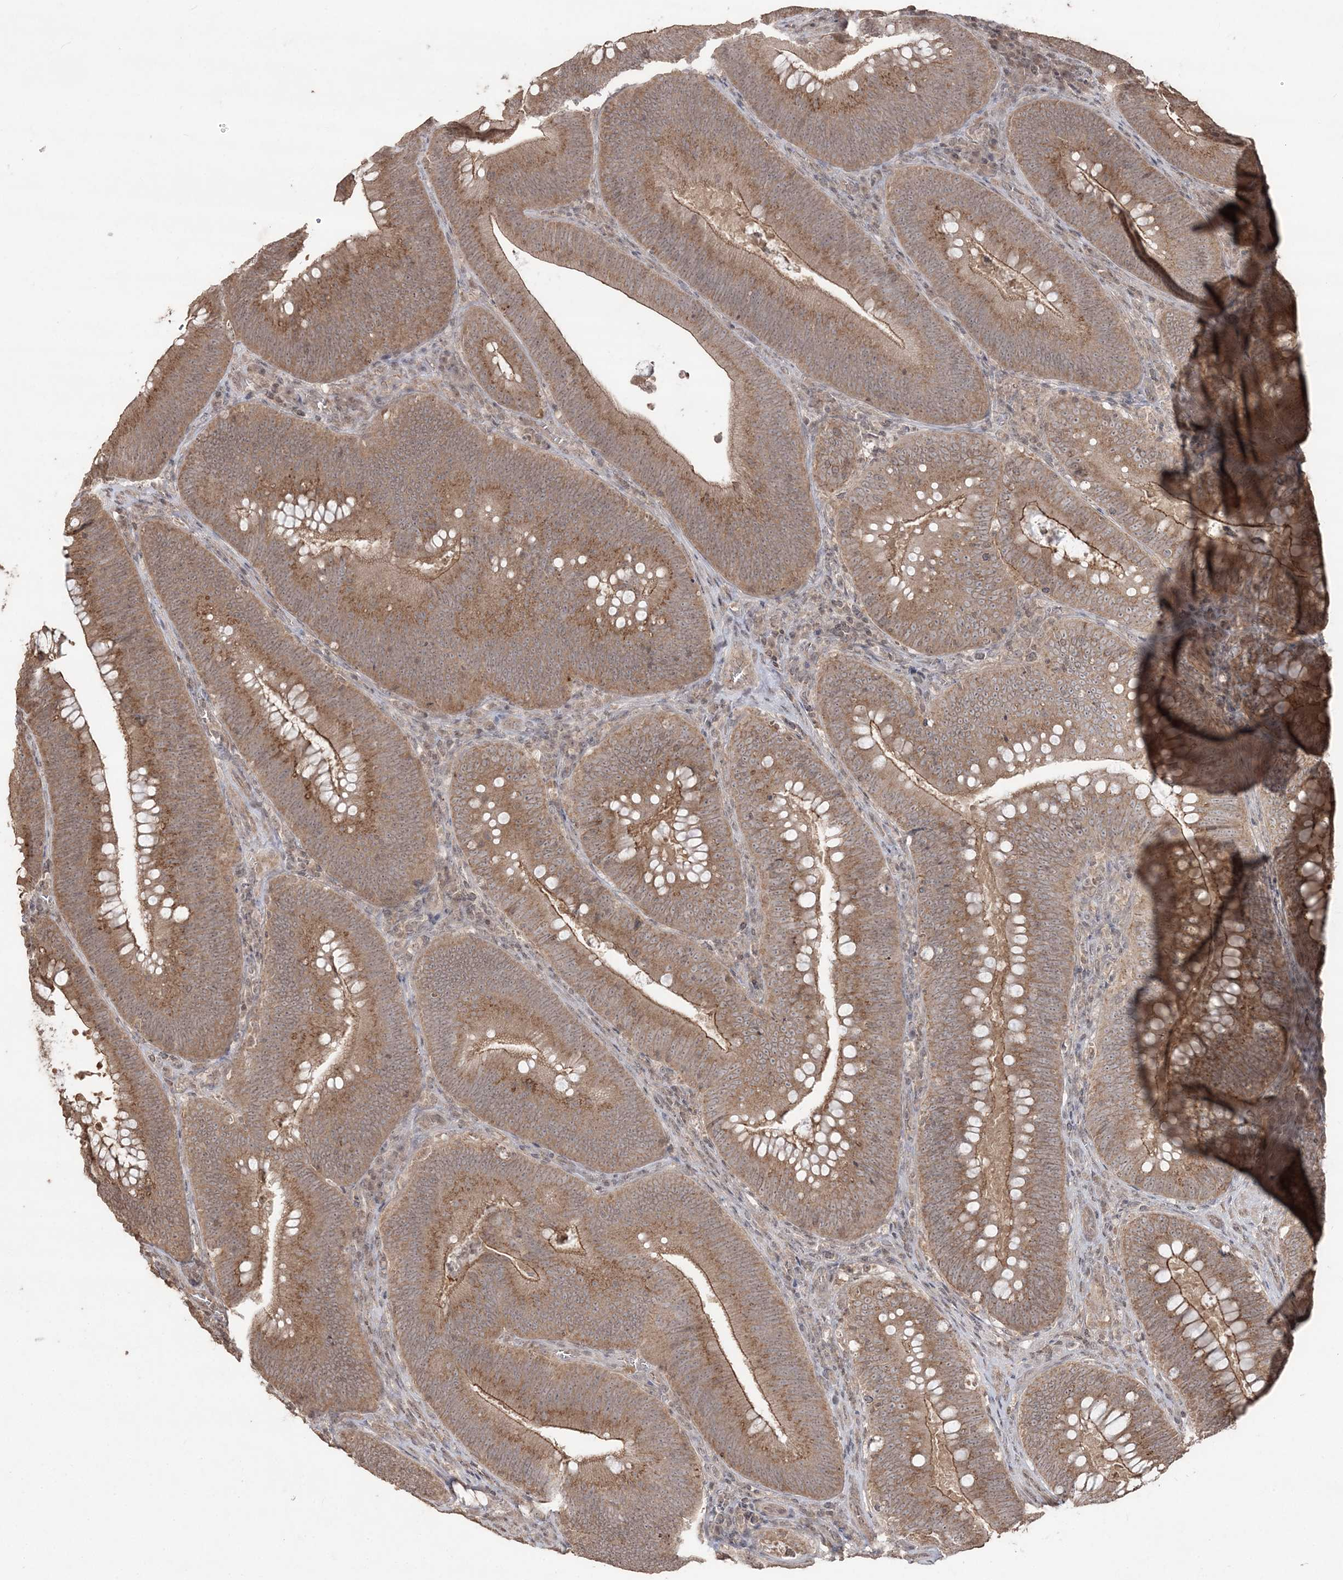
{"staining": {"intensity": "moderate", "quantity": ">75%", "location": "cytoplasmic/membranous"}, "tissue": "colorectal cancer", "cell_type": "Tumor cells", "image_type": "cancer", "snomed": [{"axis": "morphology", "description": "Normal tissue, NOS"}, {"axis": "topography", "description": "Colon"}], "caption": "Immunohistochemistry staining of colorectal cancer, which reveals medium levels of moderate cytoplasmic/membranous staining in approximately >75% of tumor cells indicating moderate cytoplasmic/membranous protein staining. The staining was performed using DAB (brown) for protein detection and nuclei were counterstained in hematoxylin (blue).", "gene": "EHHADH", "patient": {"sex": "female", "age": 82}}